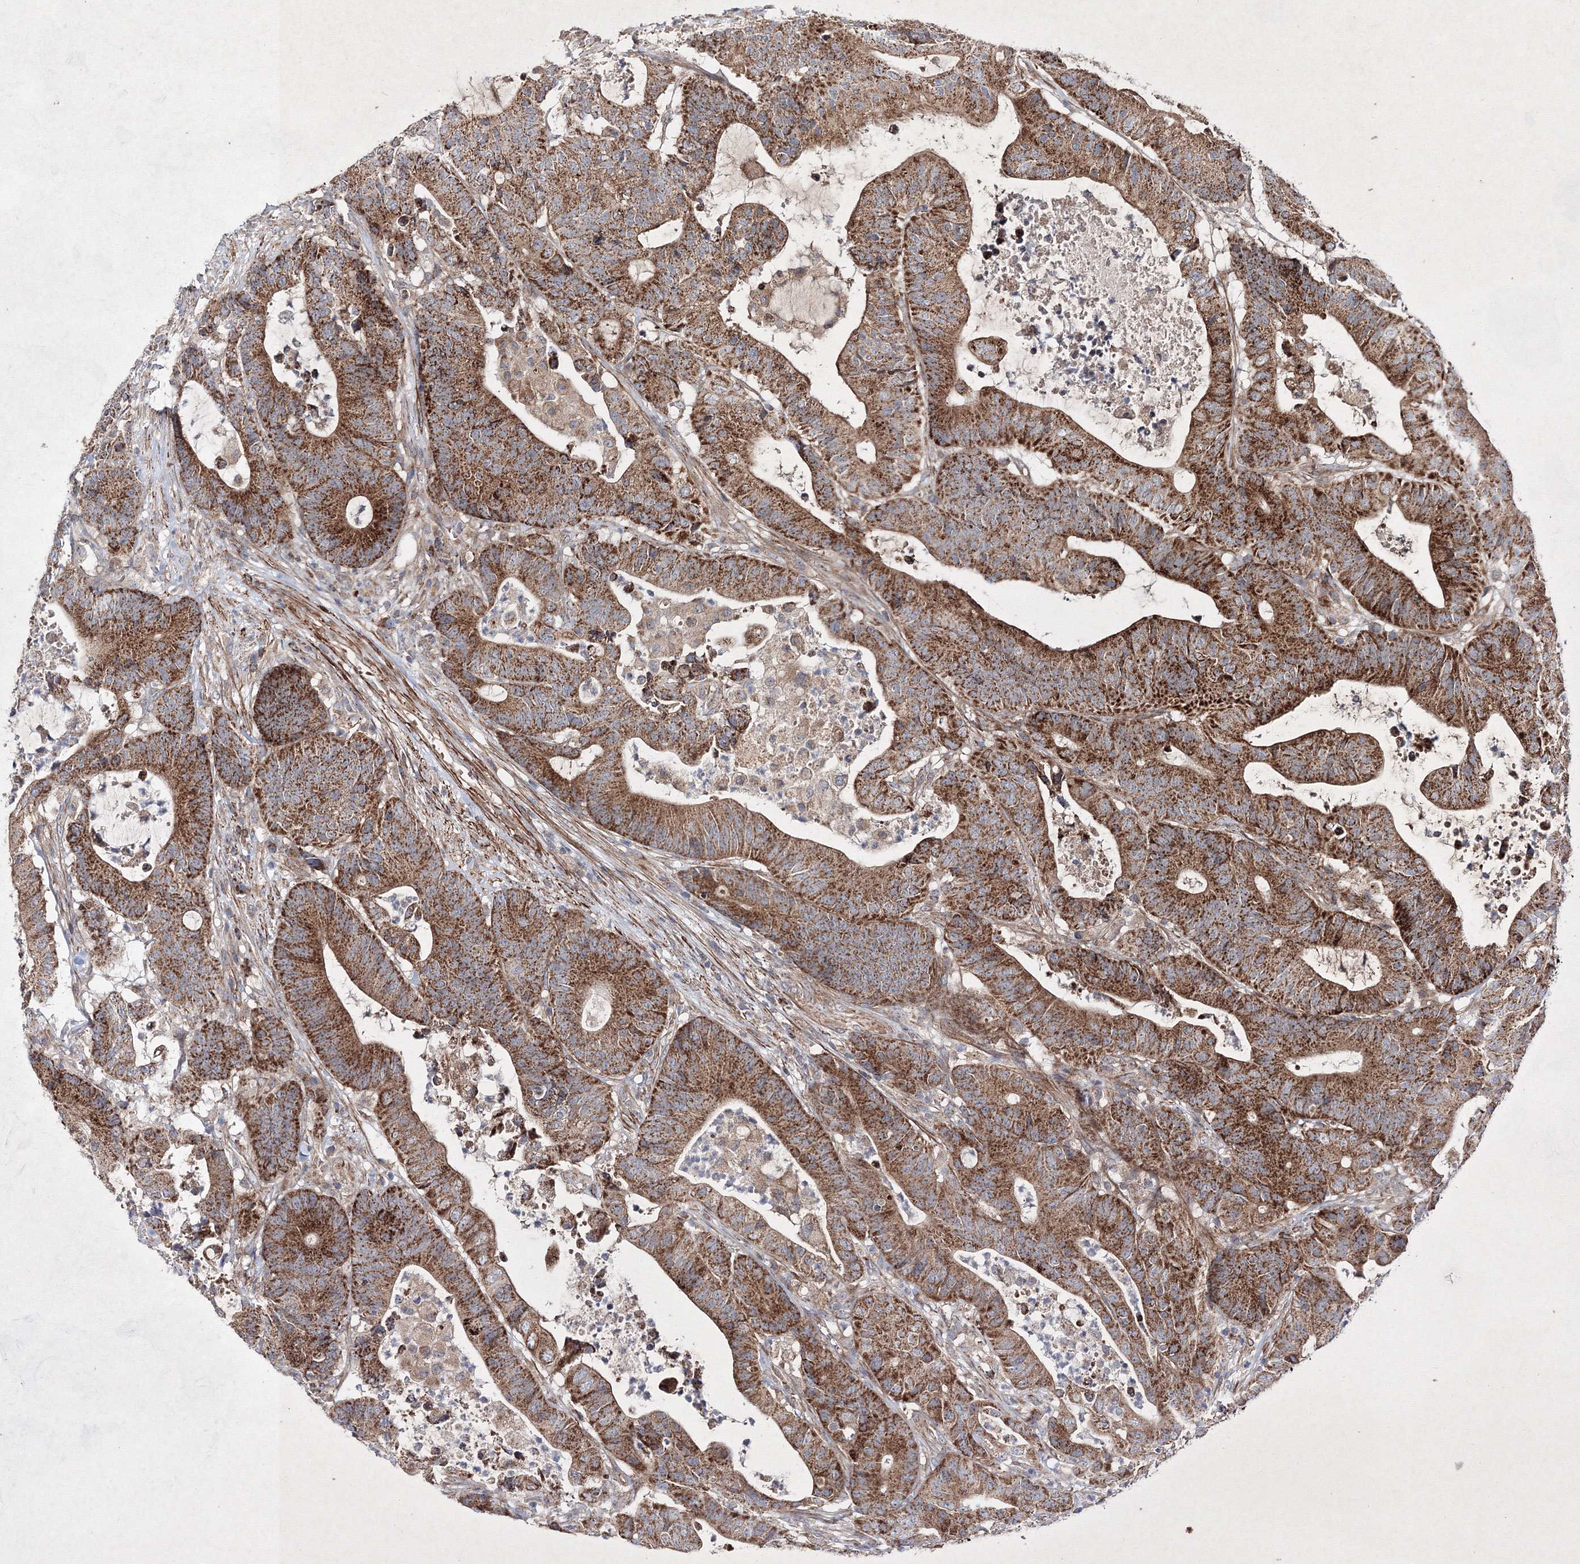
{"staining": {"intensity": "strong", "quantity": ">75%", "location": "cytoplasmic/membranous"}, "tissue": "colorectal cancer", "cell_type": "Tumor cells", "image_type": "cancer", "snomed": [{"axis": "morphology", "description": "Adenocarcinoma, NOS"}, {"axis": "topography", "description": "Colon"}], "caption": "The immunohistochemical stain shows strong cytoplasmic/membranous positivity in tumor cells of colorectal adenocarcinoma tissue.", "gene": "GFM1", "patient": {"sex": "female", "age": 84}}